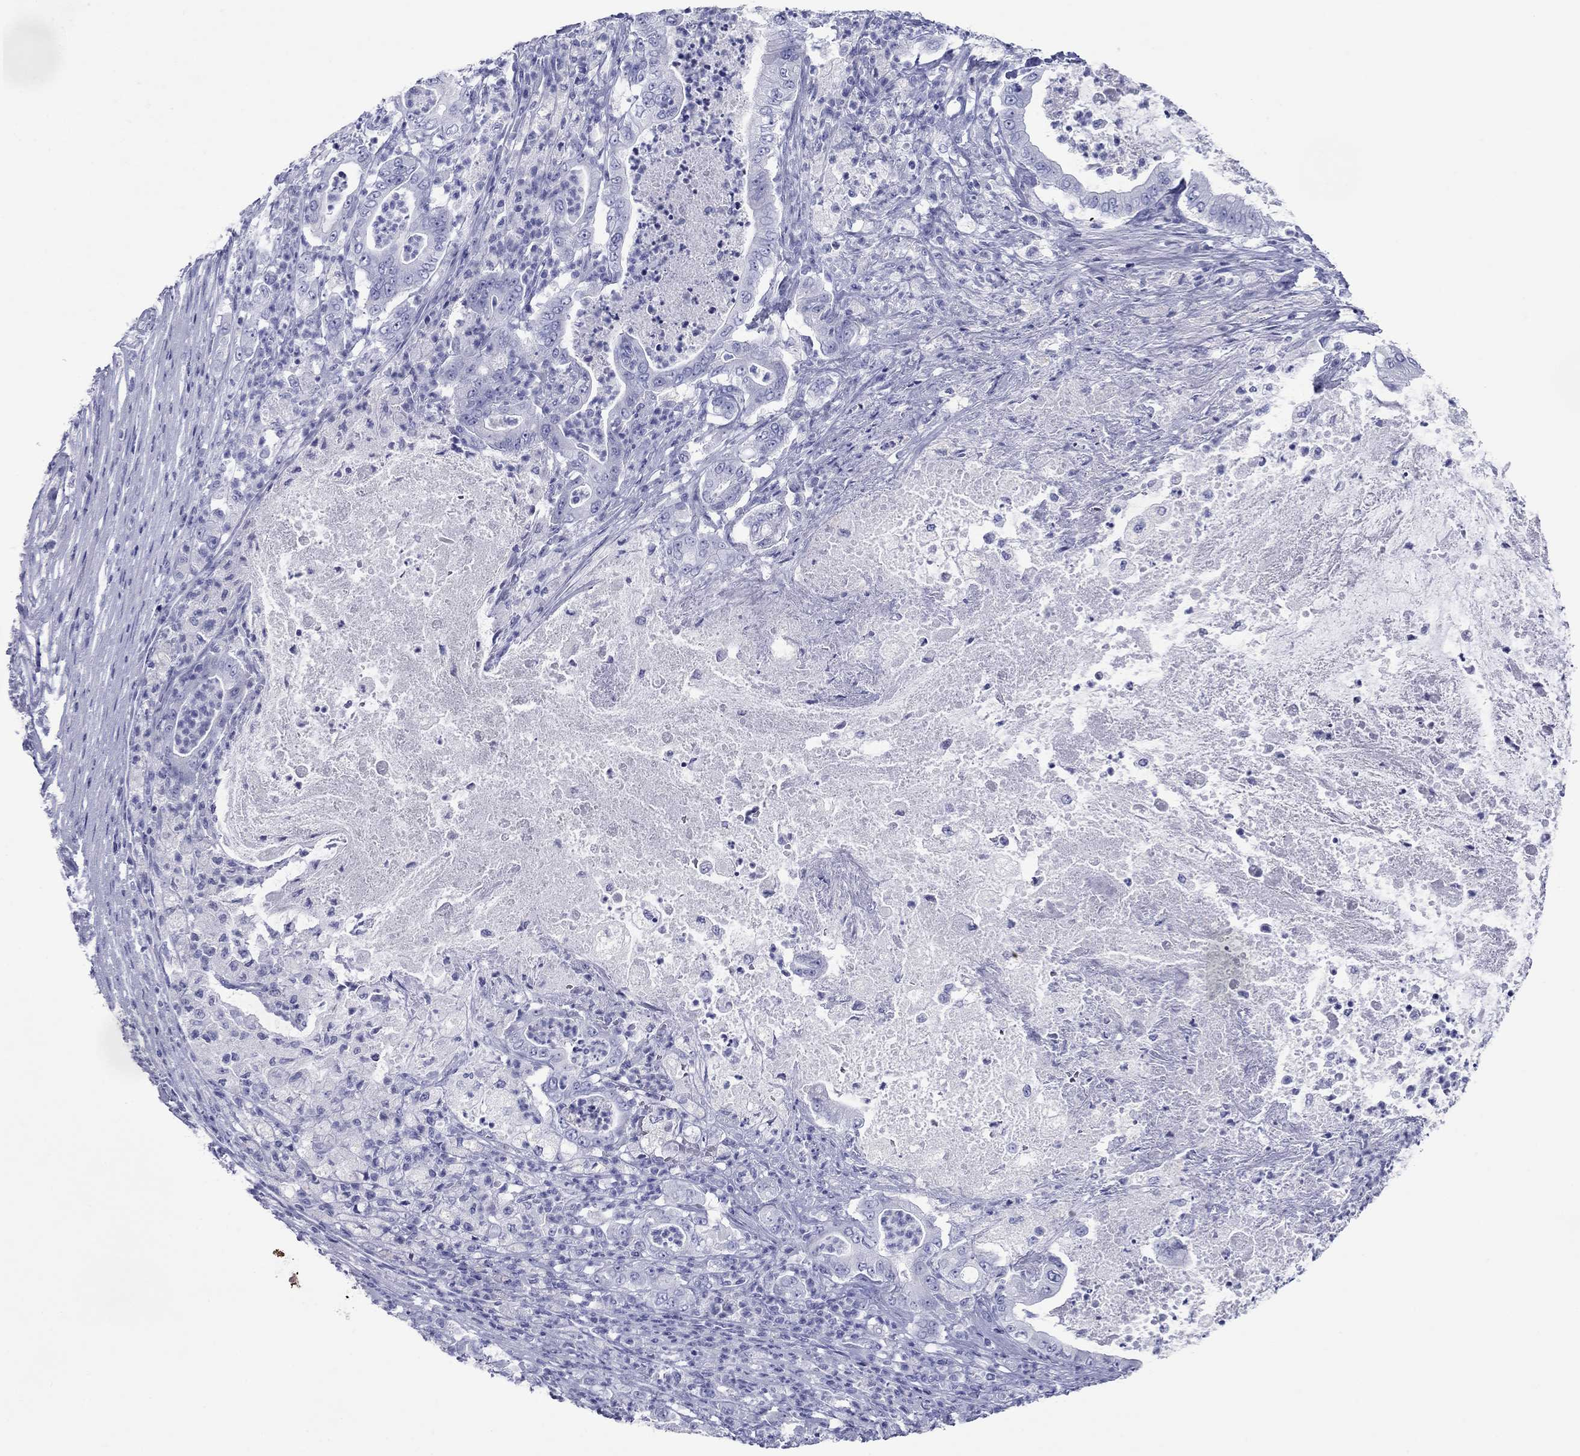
{"staining": {"intensity": "negative", "quantity": "none", "location": "none"}, "tissue": "pancreatic cancer", "cell_type": "Tumor cells", "image_type": "cancer", "snomed": [{"axis": "morphology", "description": "Adenocarcinoma, NOS"}, {"axis": "topography", "description": "Pancreas"}], "caption": "Human pancreatic cancer stained for a protein using immunohistochemistry (IHC) shows no expression in tumor cells.", "gene": "ATP4A", "patient": {"sex": "male", "age": 71}}